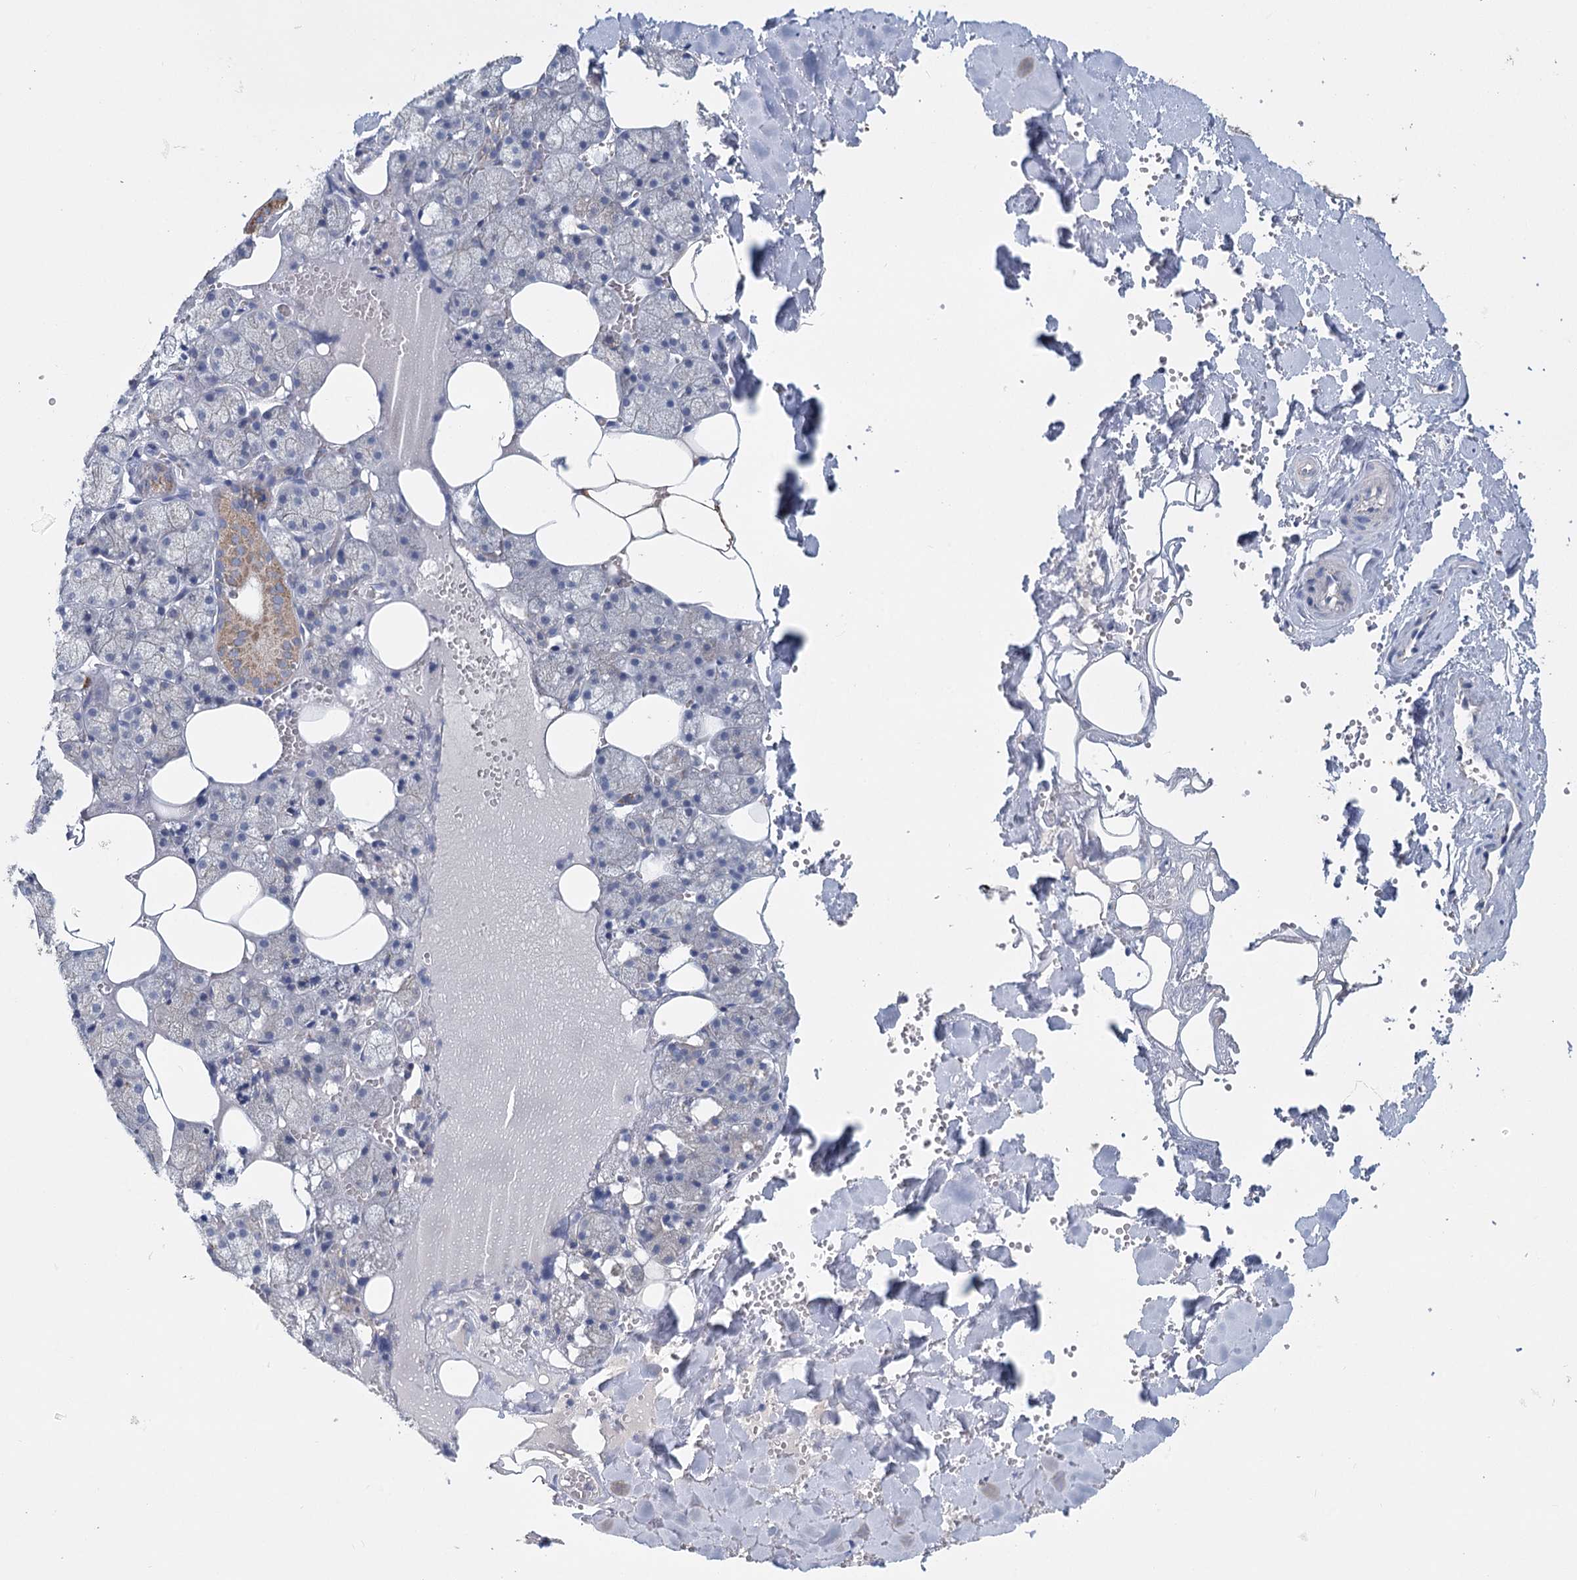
{"staining": {"intensity": "moderate", "quantity": "<25%", "location": "cytoplasmic/membranous"}, "tissue": "salivary gland", "cell_type": "Glandular cells", "image_type": "normal", "snomed": [{"axis": "morphology", "description": "Normal tissue, NOS"}, {"axis": "topography", "description": "Salivary gland"}], "caption": "Moderate cytoplasmic/membranous staining is identified in about <25% of glandular cells in unremarkable salivary gland. The staining was performed using DAB, with brown indicating positive protein expression. Nuclei are stained blue with hematoxylin.", "gene": "ANKRD16", "patient": {"sex": "male", "age": 62}}